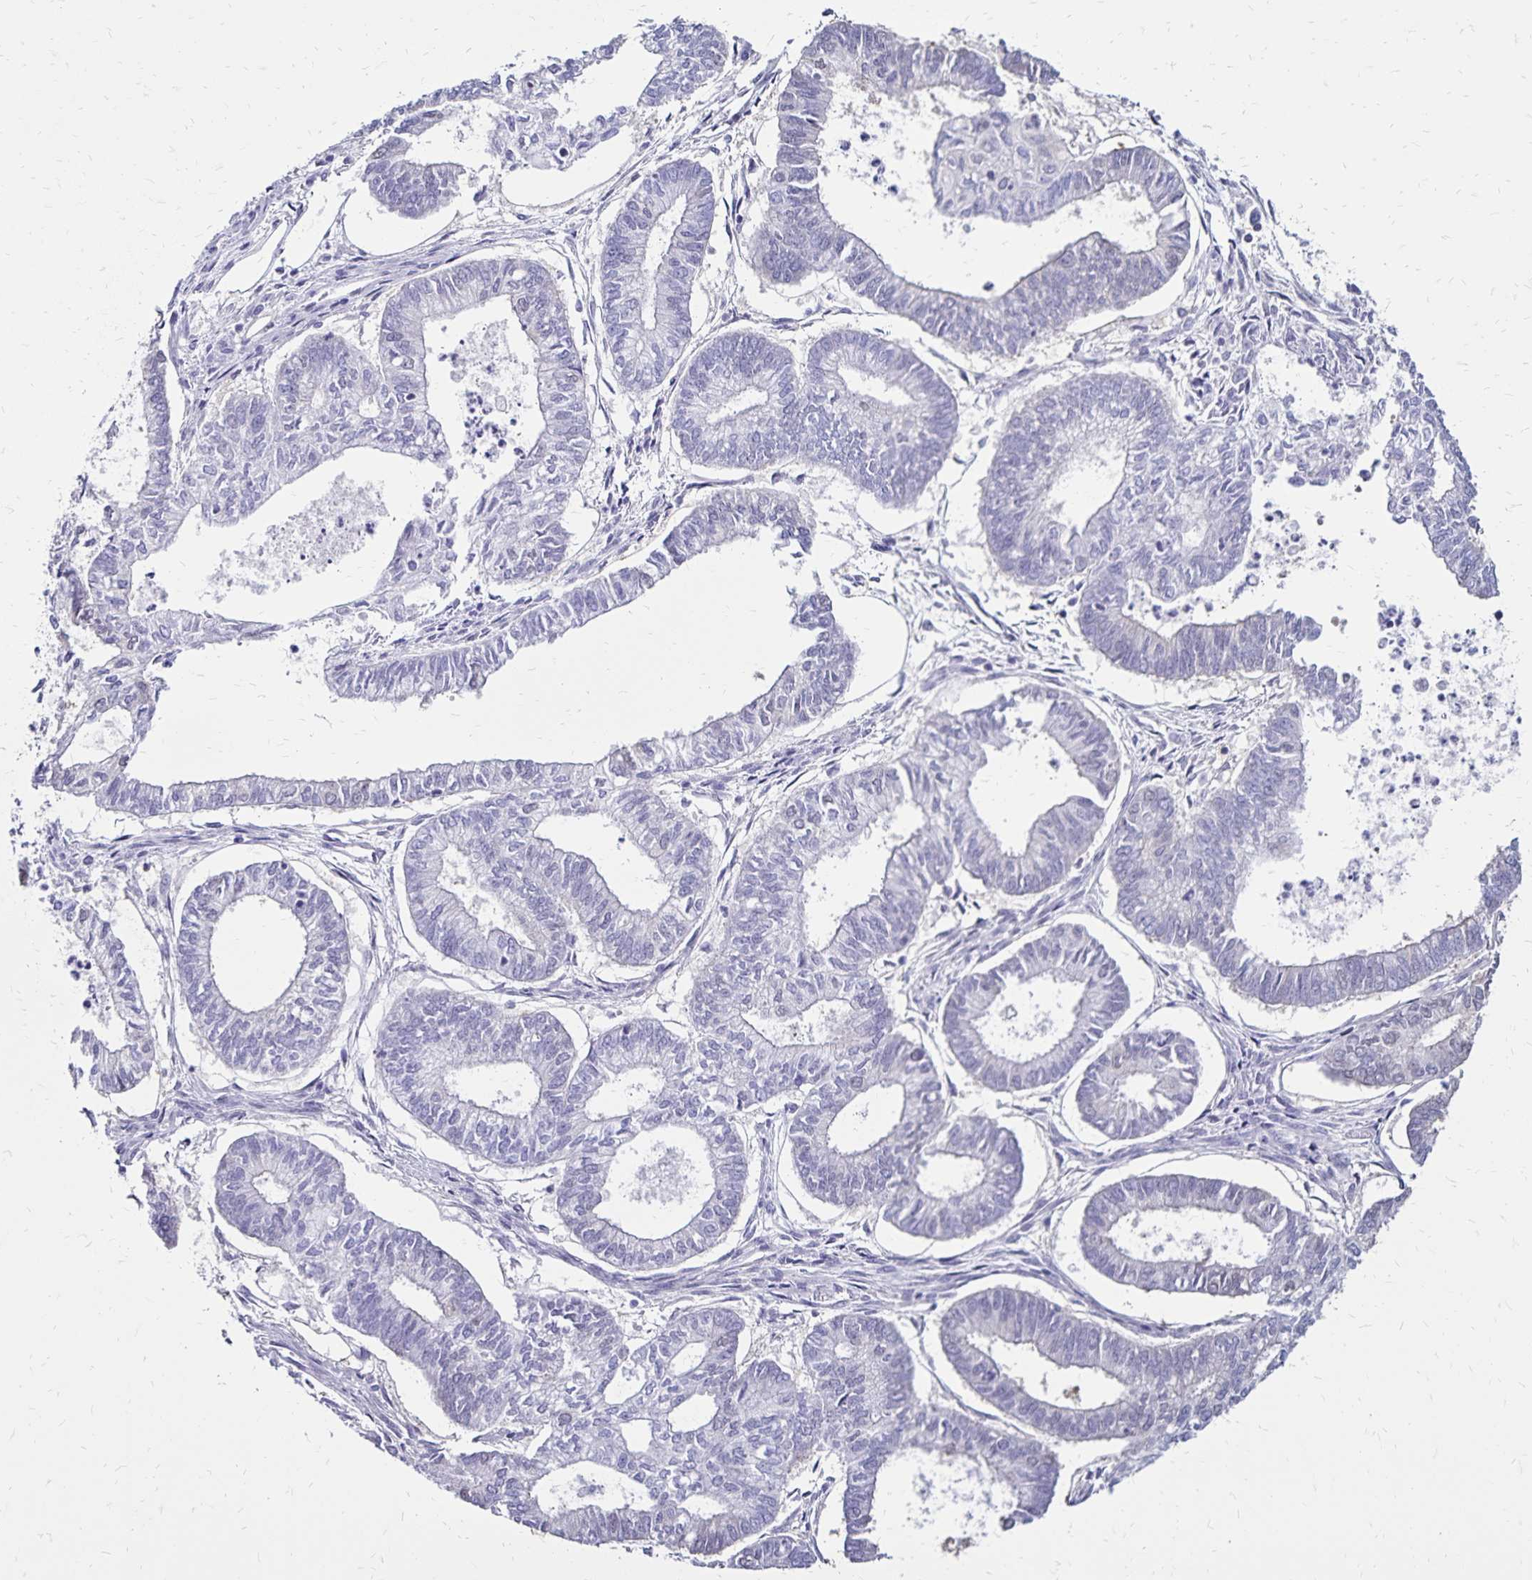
{"staining": {"intensity": "negative", "quantity": "none", "location": "none"}, "tissue": "ovarian cancer", "cell_type": "Tumor cells", "image_type": "cancer", "snomed": [{"axis": "morphology", "description": "Carcinoma, endometroid"}, {"axis": "topography", "description": "Ovary"}], "caption": "A histopathology image of ovarian endometroid carcinoma stained for a protein reveals no brown staining in tumor cells.", "gene": "SH3GL3", "patient": {"sex": "female", "age": 64}}